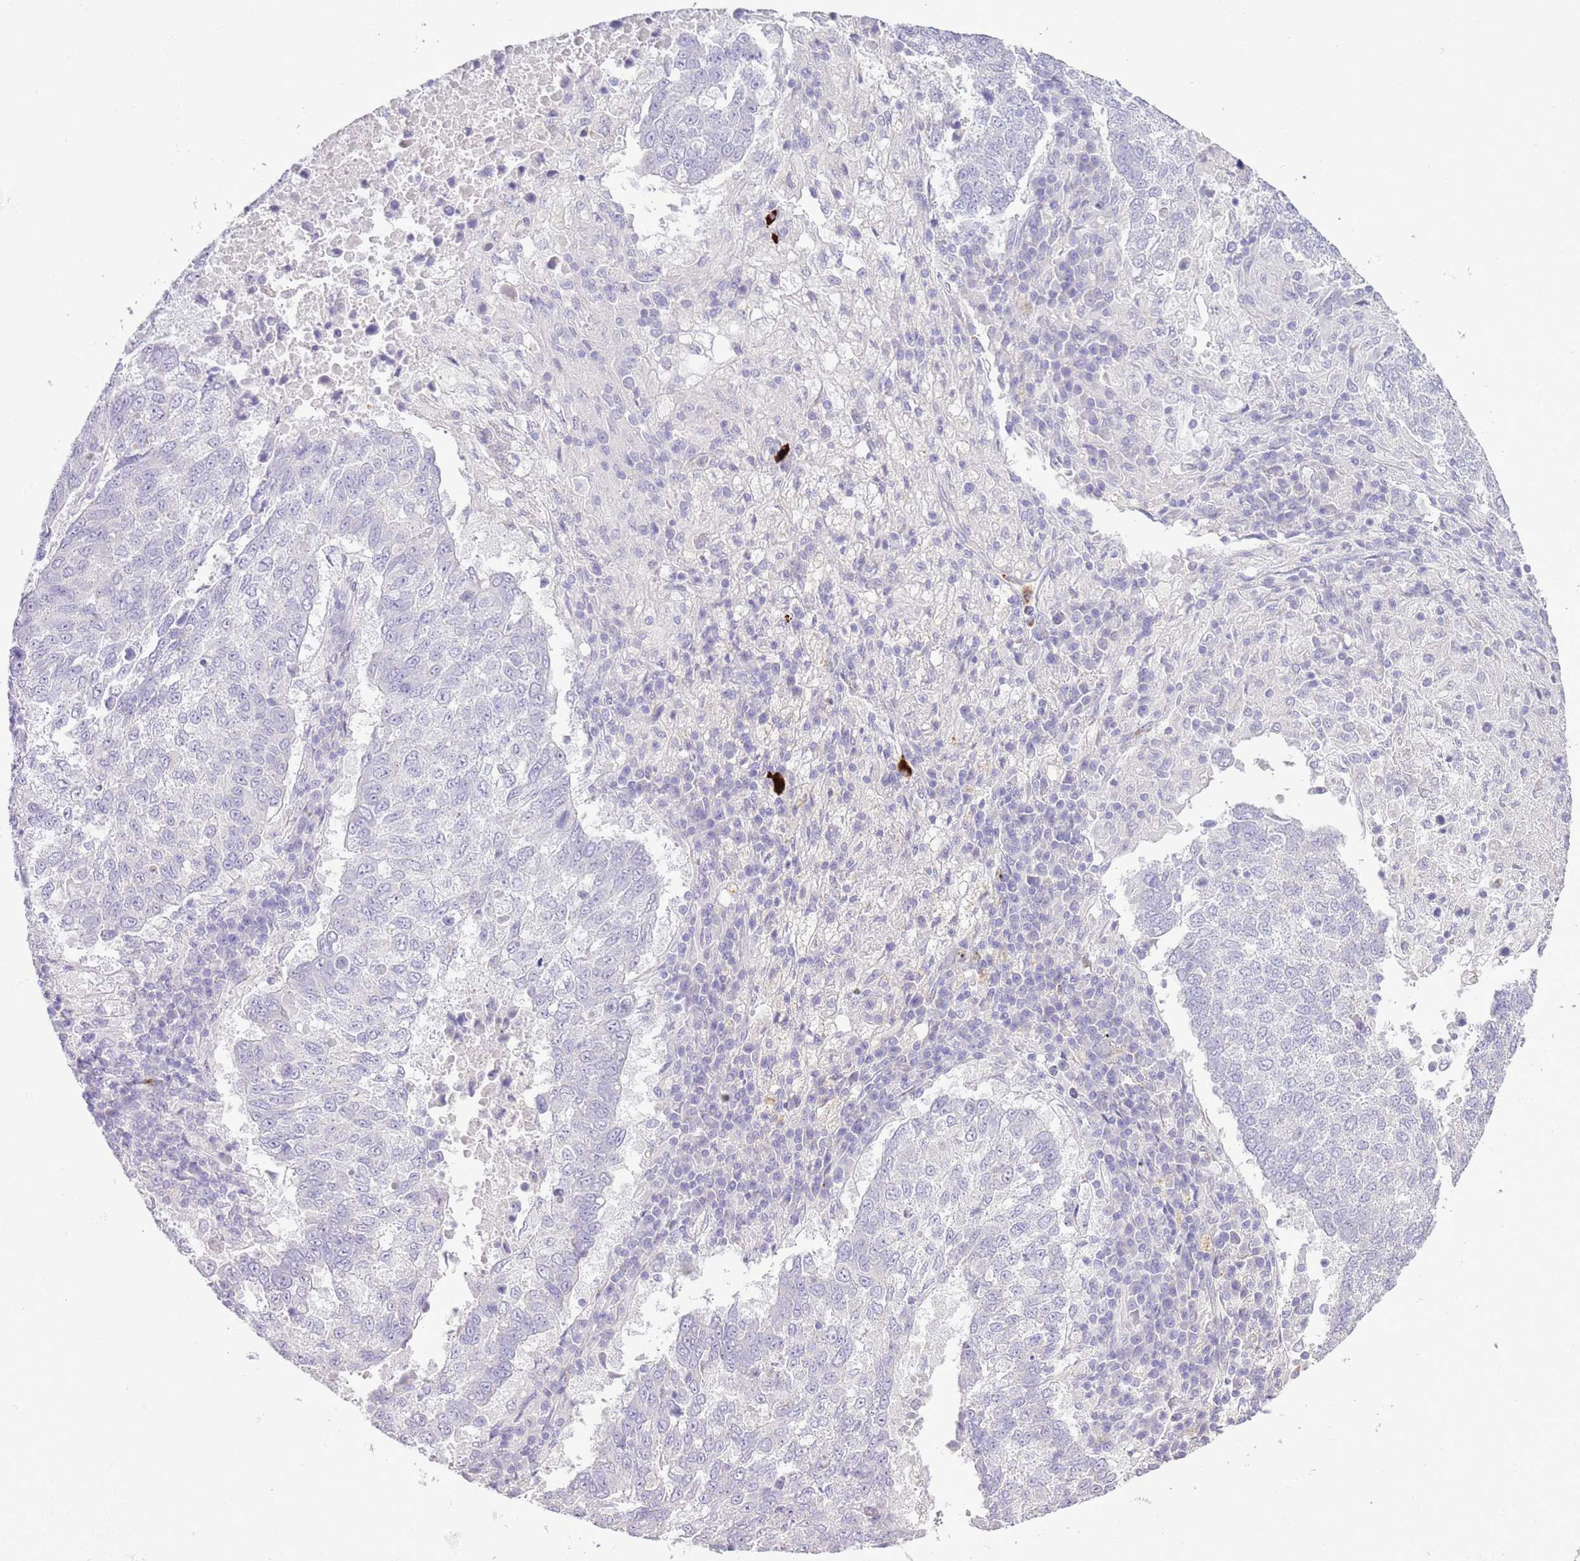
{"staining": {"intensity": "negative", "quantity": "none", "location": "none"}, "tissue": "lung cancer", "cell_type": "Tumor cells", "image_type": "cancer", "snomed": [{"axis": "morphology", "description": "Squamous cell carcinoma, NOS"}, {"axis": "topography", "description": "Lung"}], "caption": "This is an immunohistochemistry (IHC) image of human lung cancer (squamous cell carcinoma). There is no positivity in tumor cells.", "gene": "OR2Z1", "patient": {"sex": "male", "age": 73}}